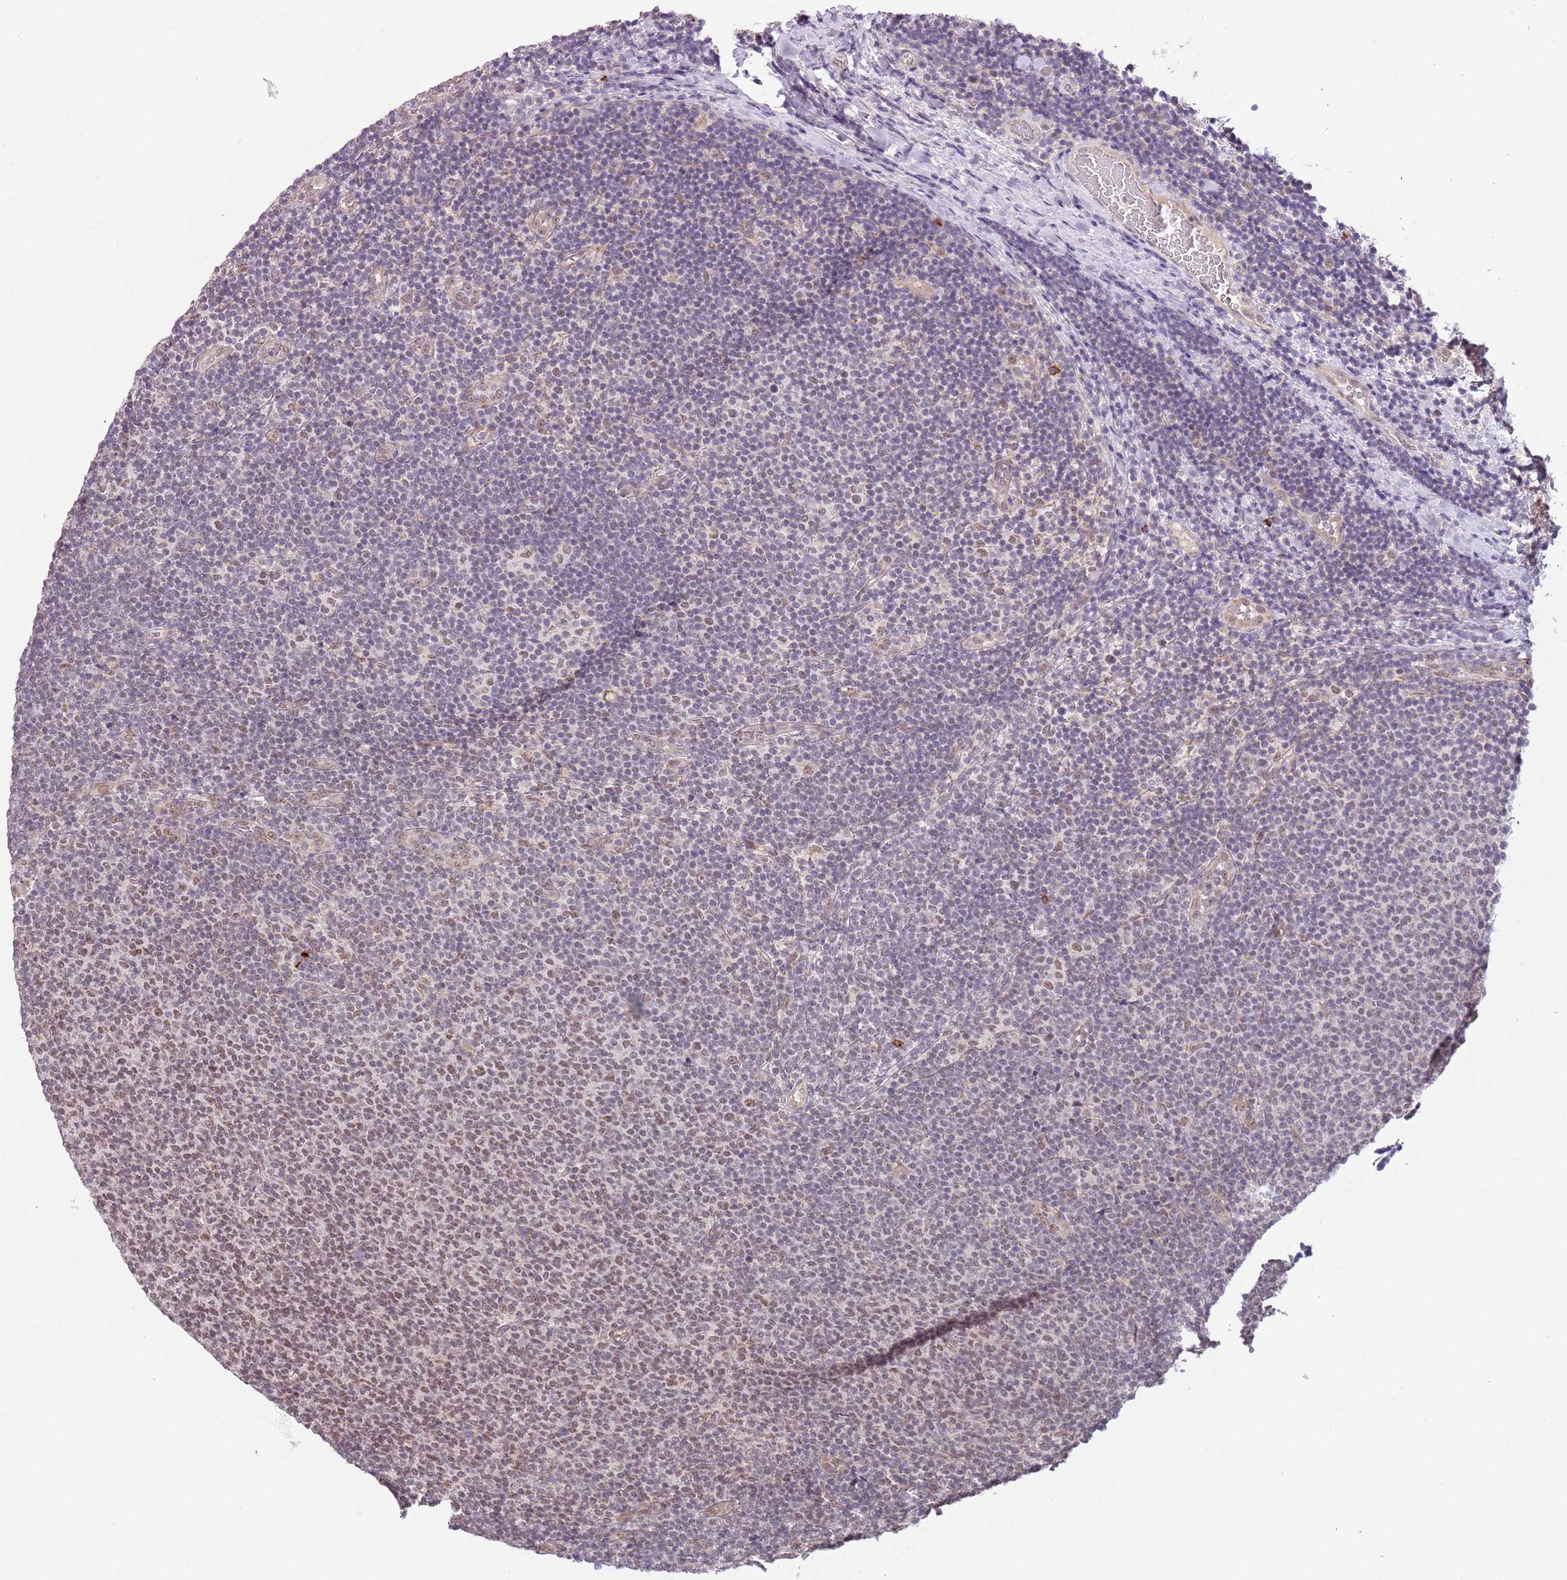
{"staining": {"intensity": "moderate", "quantity": "25%-75%", "location": "nuclear"}, "tissue": "lymphoma", "cell_type": "Tumor cells", "image_type": "cancer", "snomed": [{"axis": "morphology", "description": "Malignant lymphoma, non-Hodgkin's type, Low grade"}, {"axis": "topography", "description": "Lymph node"}], "caption": "Protein staining of malignant lymphoma, non-Hodgkin's type (low-grade) tissue reveals moderate nuclear staining in approximately 25%-75% of tumor cells. The staining is performed using DAB brown chromogen to label protein expression. The nuclei are counter-stained blue using hematoxylin.", "gene": "FAM120AOS", "patient": {"sex": "male", "age": 66}}